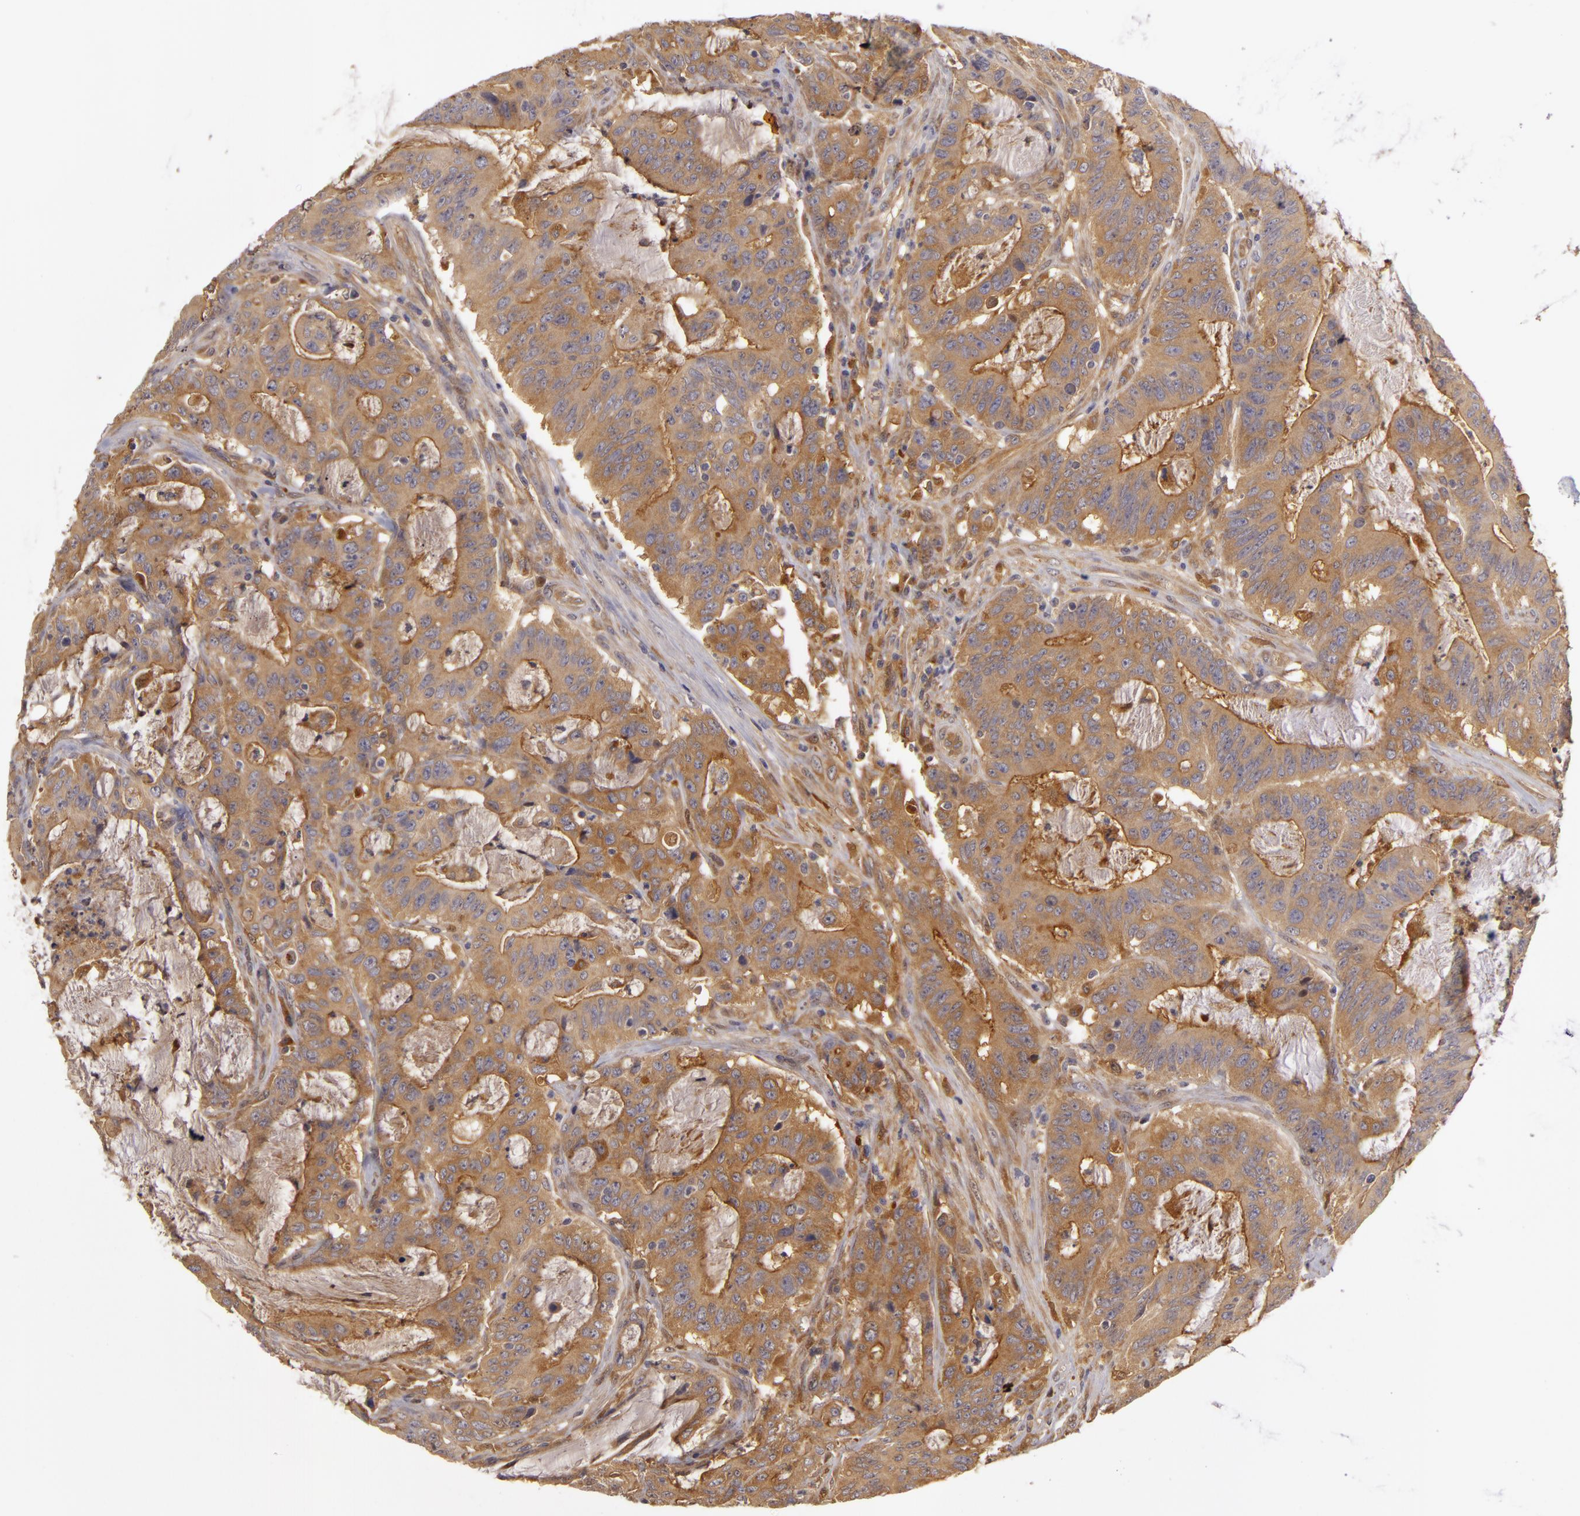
{"staining": {"intensity": "moderate", "quantity": ">75%", "location": "cytoplasmic/membranous"}, "tissue": "colorectal cancer", "cell_type": "Tumor cells", "image_type": "cancer", "snomed": [{"axis": "morphology", "description": "Adenocarcinoma, NOS"}, {"axis": "topography", "description": "Colon"}], "caption": "Moderate cytoplasmic/membranous positivity for a protein is seen in about >75% of tumor cells of colorectal cancer (adenocarcinoma) using IHC.", "gene": "ZNF229", "patient": {"sex": "male", "age": 54}}